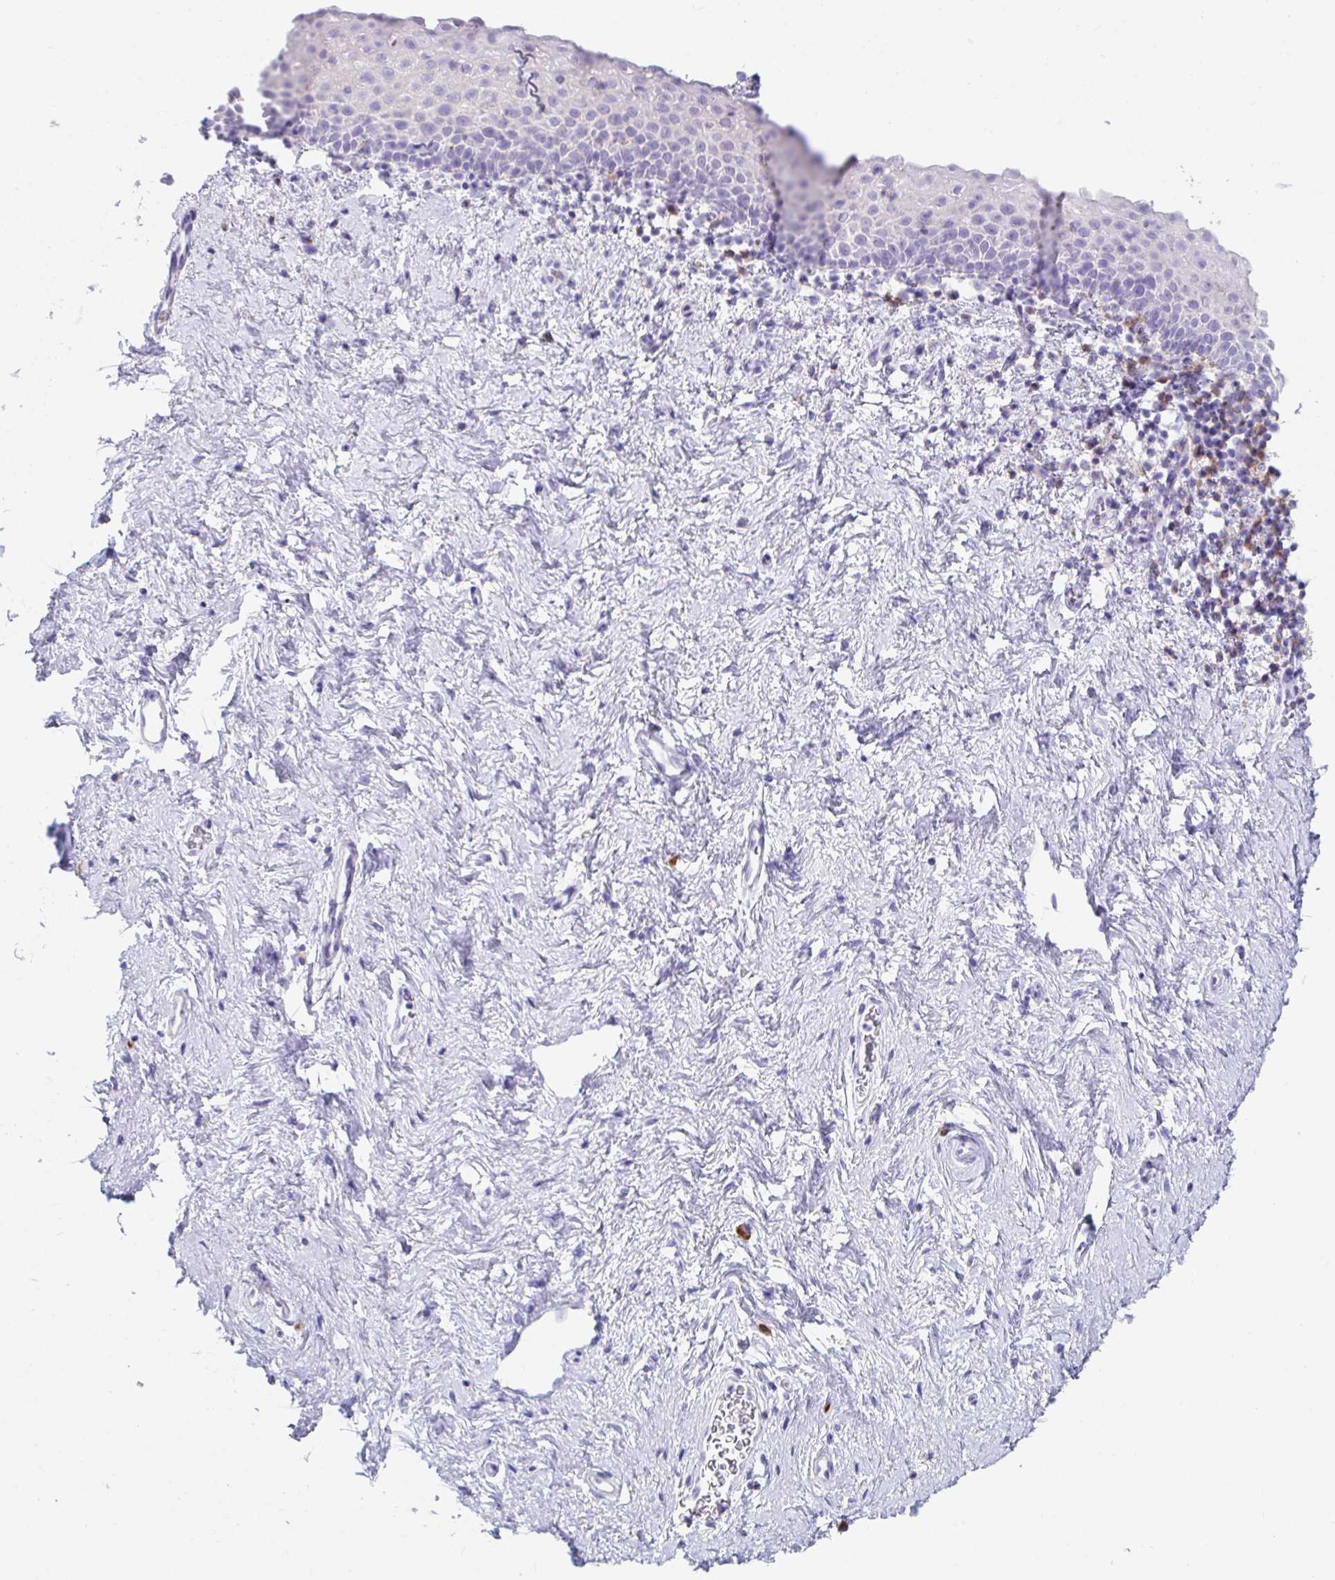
{"staining": {"intensity": "negative", "quantity": "none", "location": "none"}, "tissue": "vagina", "cell_type": "Squamous epithelial cells", "image_type": "normal", "snomed": [{"axis": "morphology", "description": "Normal tissue, NOS"}, {"axis": "topography", "description": "Vagina"}], "caption": "IHC image of normal human vagina stained for a protein (brown), which shows no expression in squamous epithelial cells.", "gene": "PLA2G1B", "patient": {"sex": "female", "age": 61}}